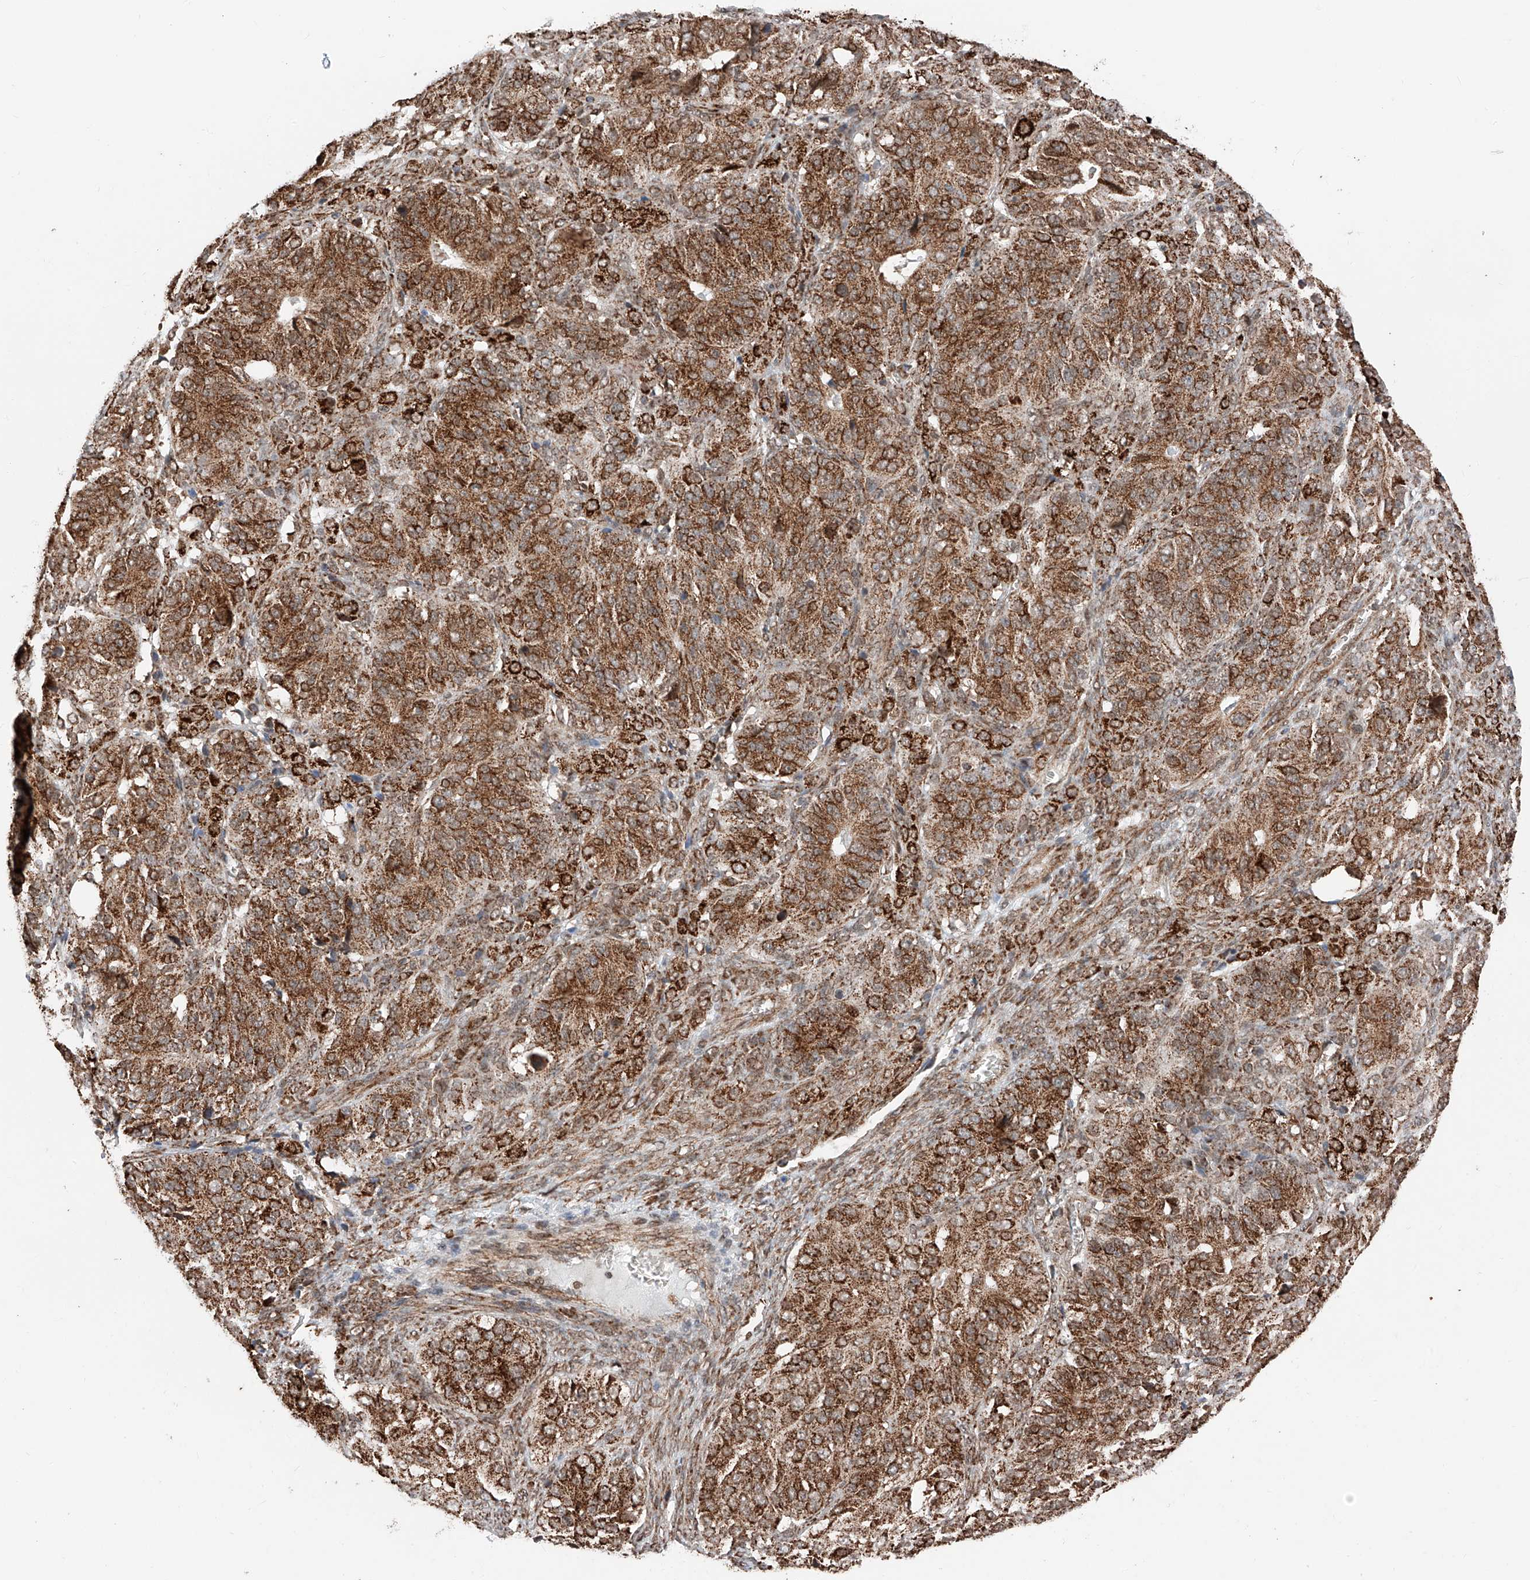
{"staining": {"intensity": "strong", "quantity": ">75%", "location": "cytoplasmic/membranous"}, "tissue": "ovarian cancer", "cell_type": "Tumor cells", "image_type": "cancer", "snomed": [{"axis": "morphology", "description": "Carcinoma, endometroid"}, {"axis": "topography", "description": "Ovary"}], "caption": "Endometroid carcinoma (ovarian) stained for a protein (brown) shows strong cytoplasmic/membranous positive expression in about >75% of tumor cells.", "gene": "ZSCAN29", "patient": {"sex": "female", "age": 51}}